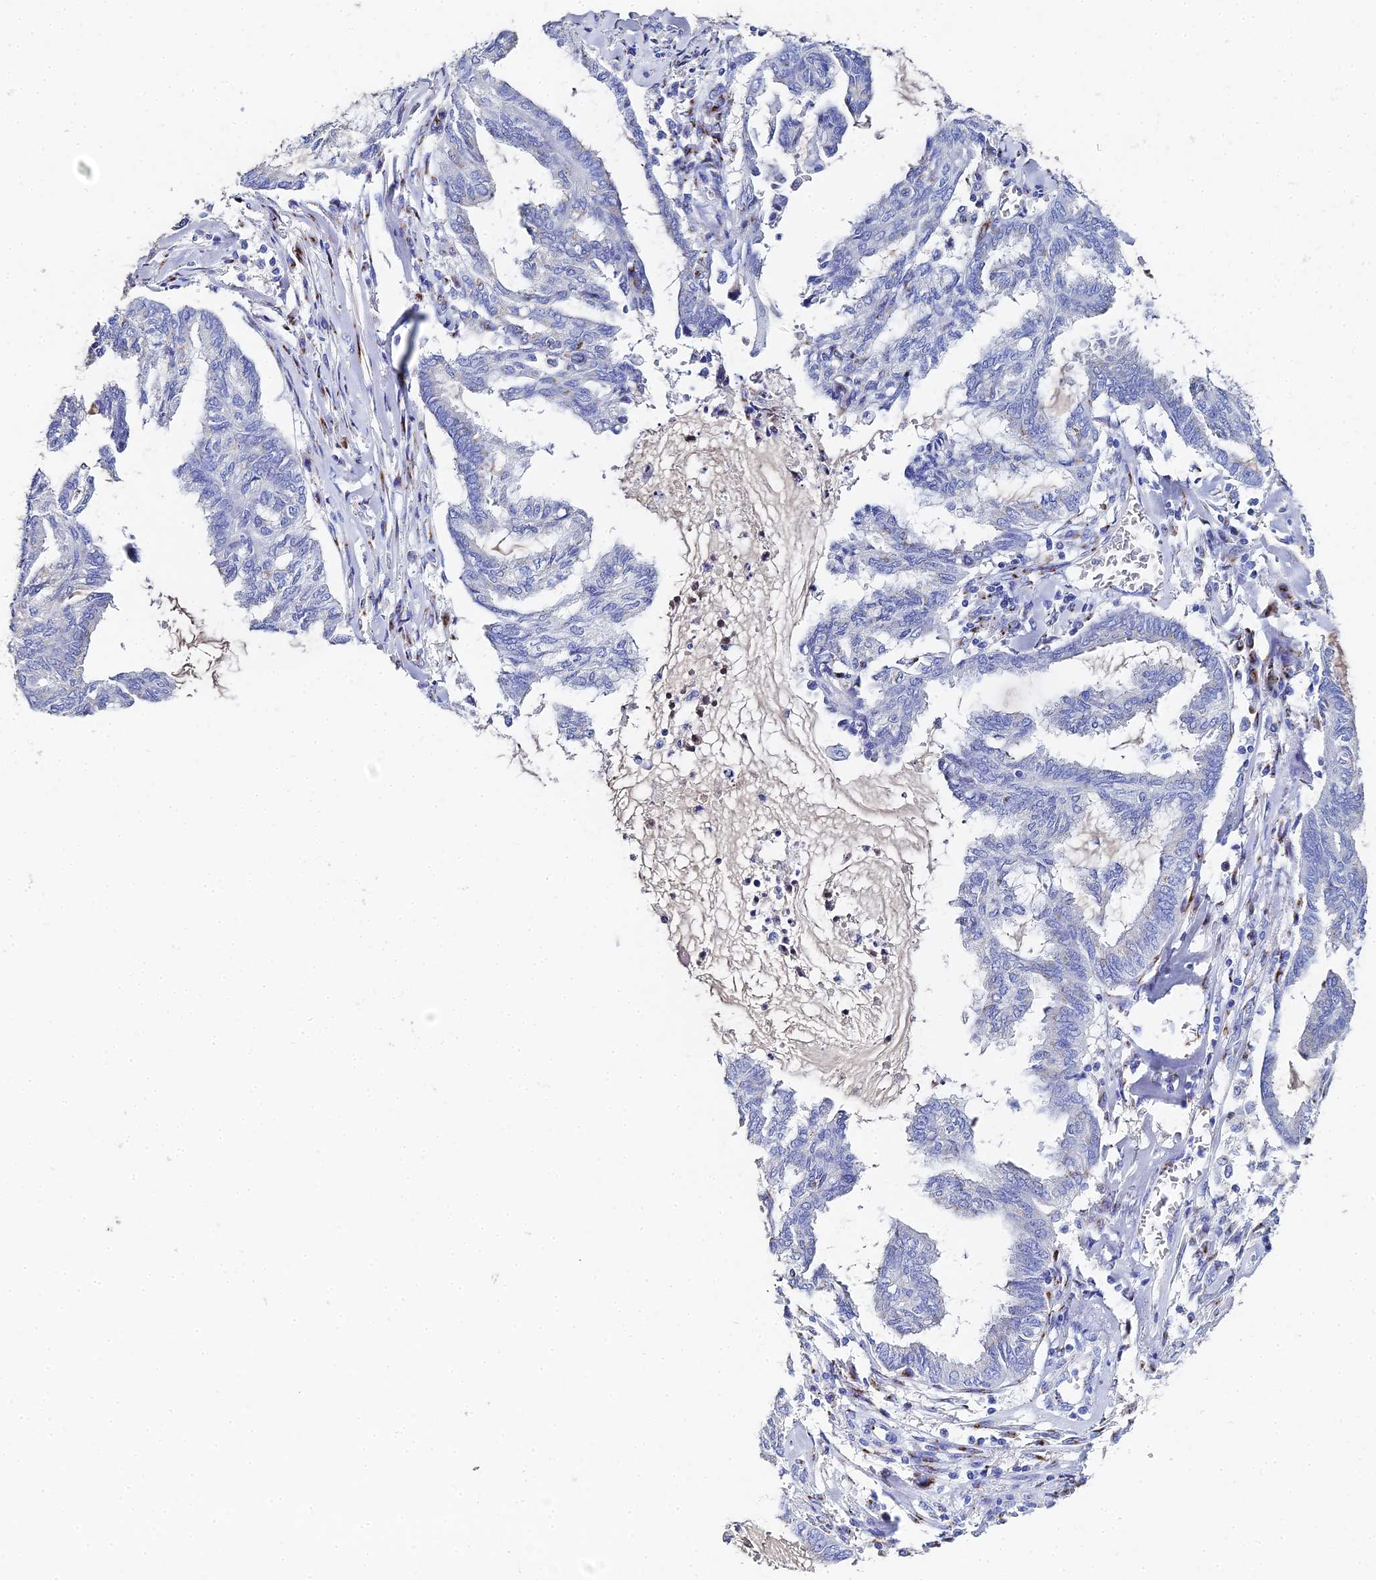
{"staining": {"intensity": "negative", "quantity": "none", "location": "none"}, "tissue": "endometrial cancer", "cell_type": "Tumor cells", "image_type": "cancer", "snomed": [{"axis": "morphology", "description": "Adenocarcinoma, NOS"}, {"axis": "topography", "description": "Endometrium"}], "caption": "An immunohistochemistry (IHC) histopathology image of endometrial cancer (adenocarcinoma) is shown. There is no staining in tumor cells of endometrial cancer (adenocarcinoma).", "gene": "ENSG00000268674", "patient": {"sex": "female", "age": 86}}